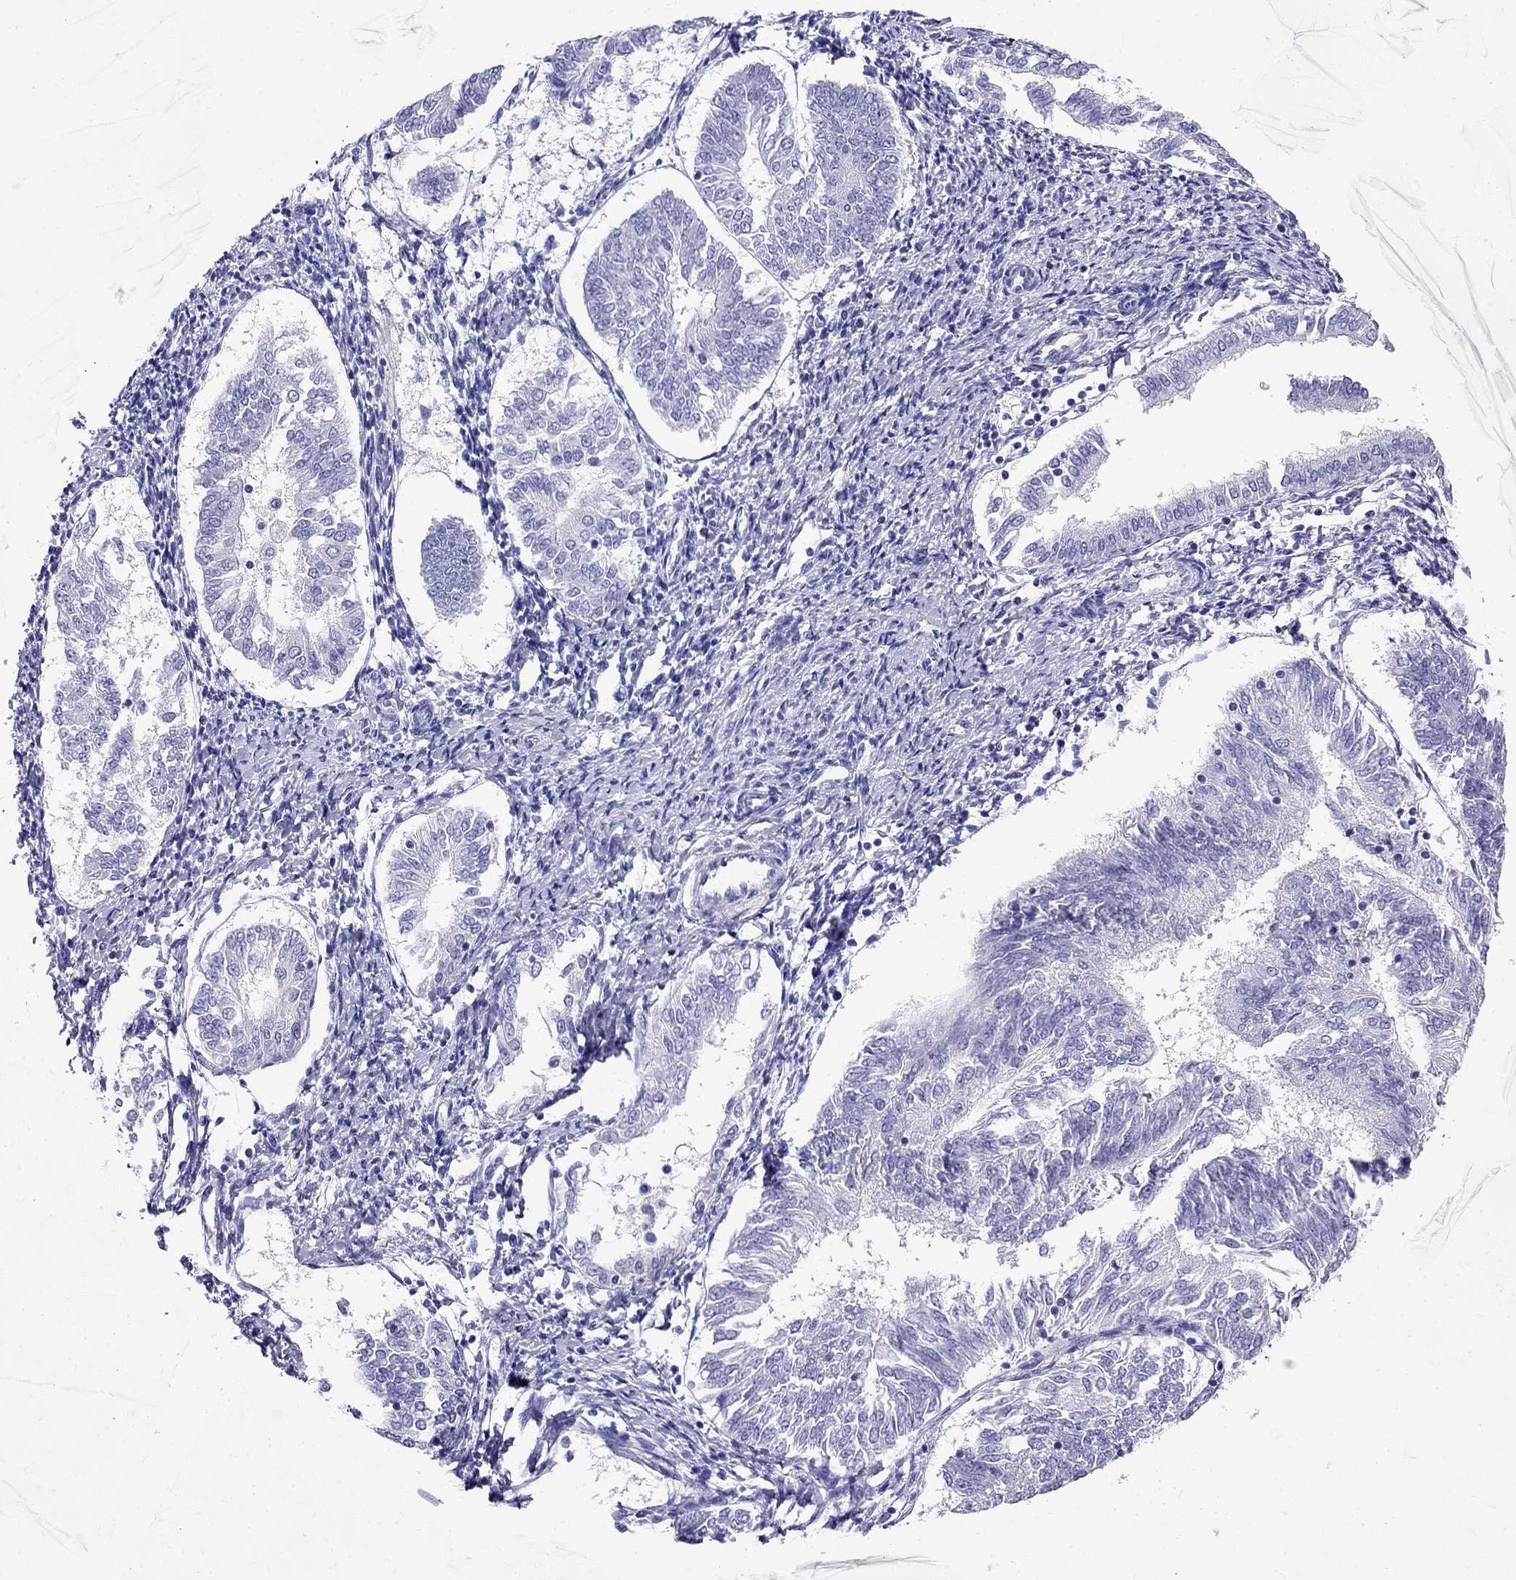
{"staining": {"intensity": "negative", "quantity": "none", "location": "none"}, "tissue": "endometrial cancer", "cell_type": "Tumor cells", "image_type": "cancer", "snomed": [{"axis": "morphology", "description": "Adenocarcinoma, NOS"}, {"axis": "topography", "description": "Endometrium"}], "caption": "Tumor cells are negative for brown protein staining in endometrial adenocarcinoma.", "gene": "PPP1R36", "patient": {"sex": "female", "age": 58}}